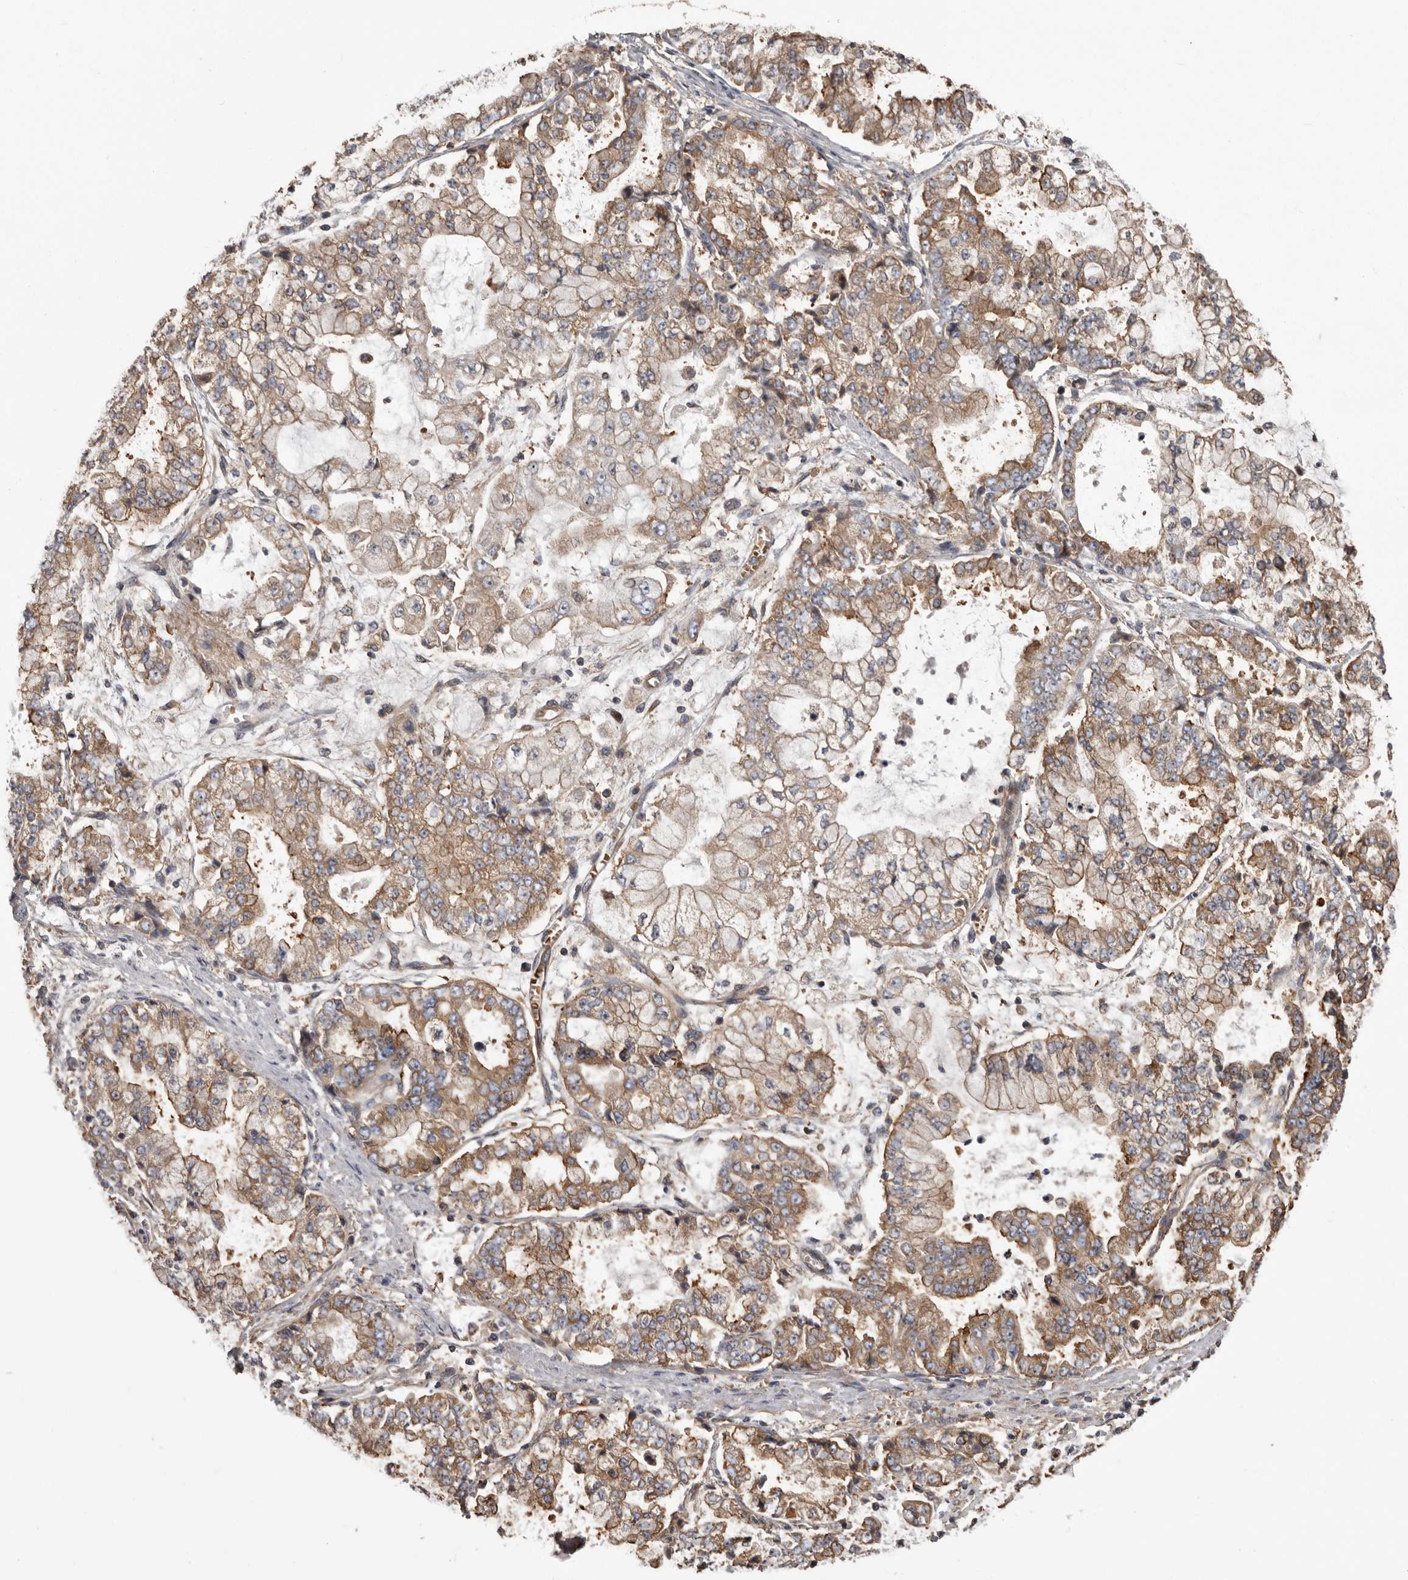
{"staining": {"intensity": "moderate", "quantity": ">75%", "location": "cytoplasmic/membranous"}, "tissue": "stomach cancer", "cell_type": "Tumor cells", "image_type": "cancer", "snomed": [{"axis": "morphology", "description": "Adenocarcinoma, NOS"}, {"axis": "topography", "description": "Stomach"}], "caption": "Protein expression analysis of stomach adenocarcinoma exhibits moderate cytoplasmic/membranous positivity in approximately >75% of tumor cells.", "gene": "DARS1", "patient": {"sex": "male", "age": 76}}